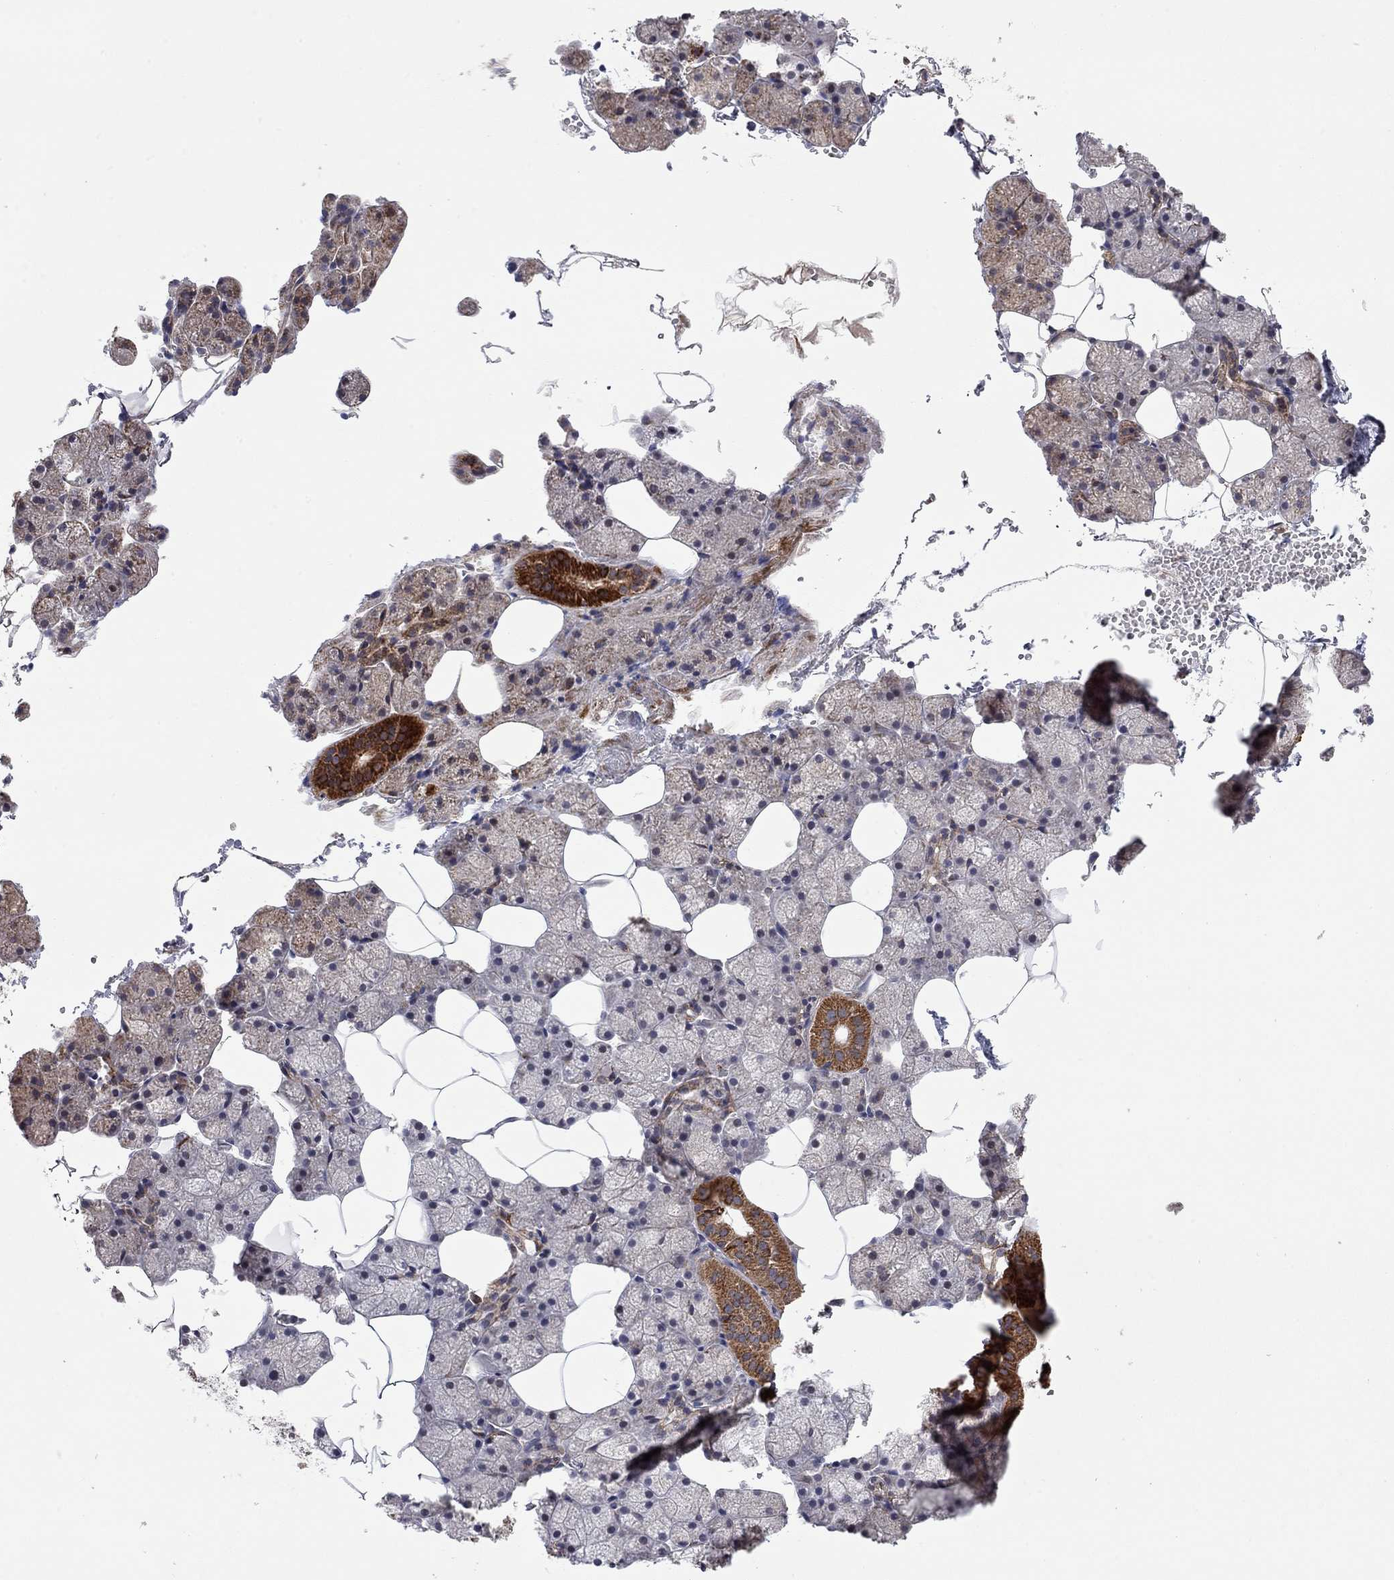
{"staining": {"intensity": "strong", "quantity": "<25%", "location": "cytoplasmic/membranous"}, "tissue": "salivary gland", "cell_type": "Glandular cells", "image_type": "normal", "snomed": [{"axis": "morphology", "description": "Normal tissue, NOS"}, {"axis": "topography", "description": "Salivary gland"}], "caption": "Immunohistochemistry (IHC) micrograph of benign salivary gland stained for a protein (brown), which displays medium levels of strong cytoplasmic/membranous staining in approximately <25% of glandular cells.", "gene": "IDS", "patient": {"sex": "male", "age": 38}}